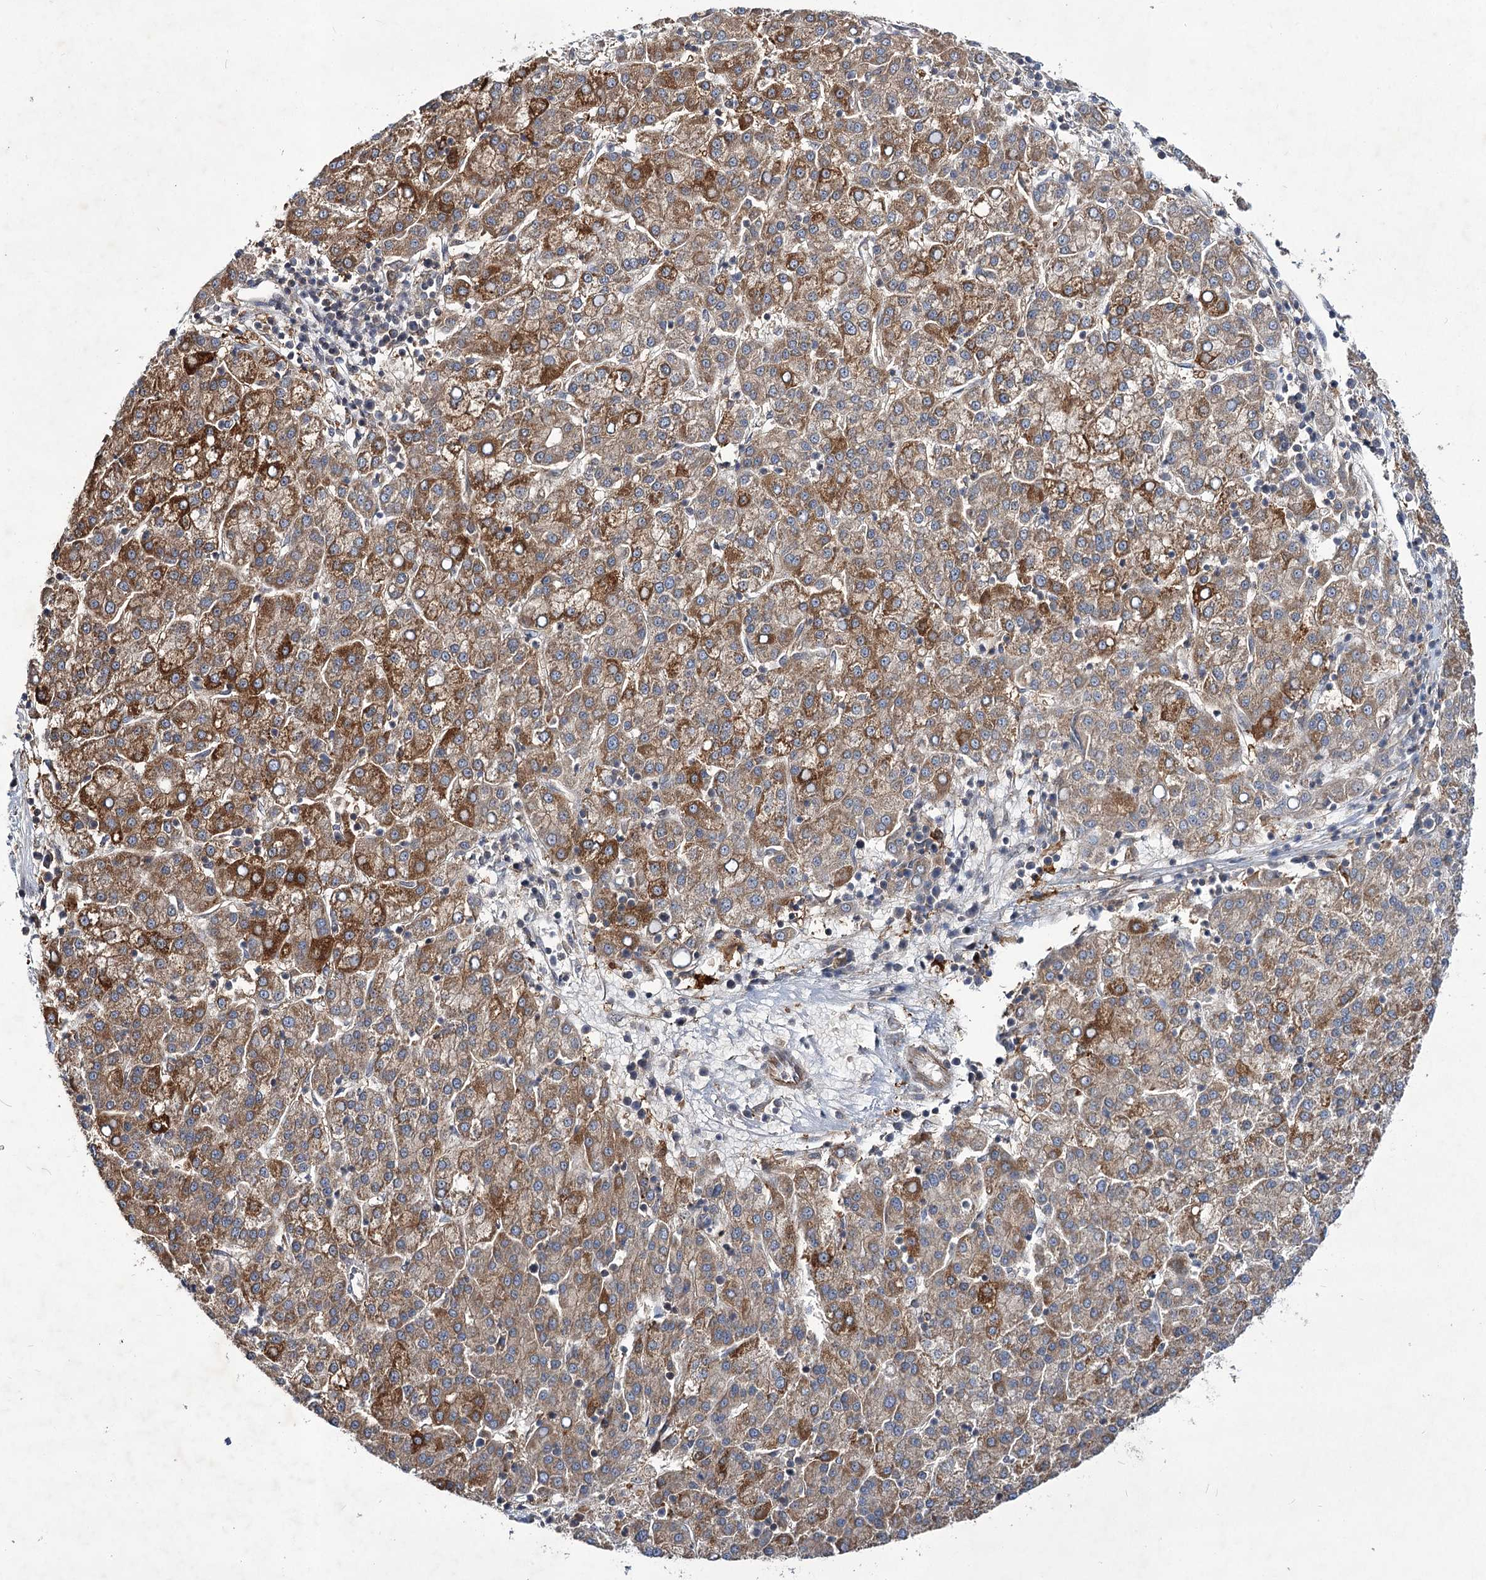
{"staining": {"intensity": "moderate", "quantity": ">75%", "location": "cytoplasmic/membranous"}, "tissue": "liver cancer", "cell_type": "Tumor cells", "image_type": "cancer", "snomed": [{"axis": "morphology", "description": "Carcinoma, Hepatocellular, NOS"}, {"axis": "topography", "description": "Liver"}], "caption": "Human liver cancer stained with a protein marker shows moderate staining in tumor cells.", "gene": "DPEP2", "patient": {"sex": "female", "age": 58}}